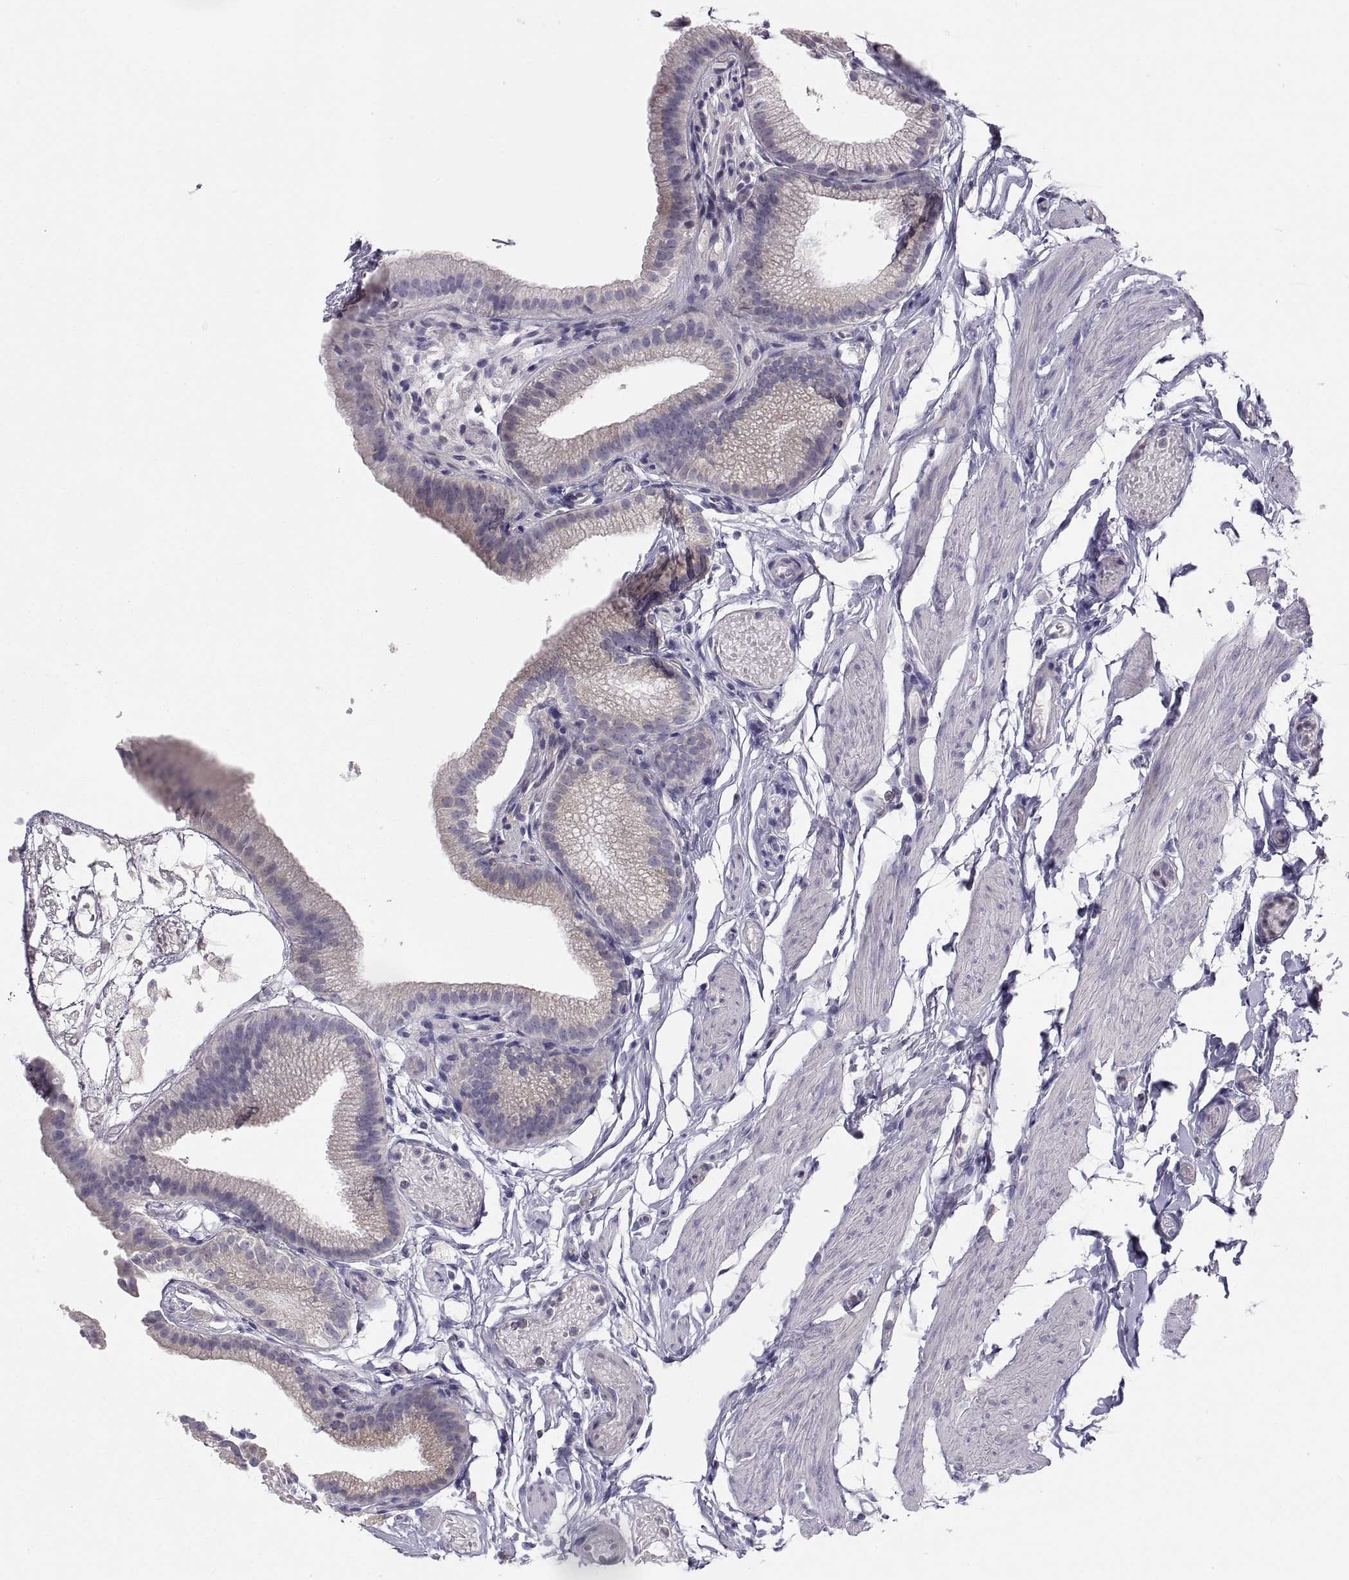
{"staining": {"intensity": "weak", "quantity": "<25%", "location": "cytoplasmic/membranous"}, "tissue": "gallbladder", "cell_type": "Glandular cells", "image_type": "normal", "snomed": [{"axis": "morphology", "description": "Normal tissue, NOS"}, {"axis": "topography", "description": "Gallbladder"}], "caption": "An immunohistochemistry histopathology image of benign gallbladder is shown. There is no staining in glandular cells of gallbladder.", "gene": "ERO1A", "patient": {"sex": "female", "age": 45}}